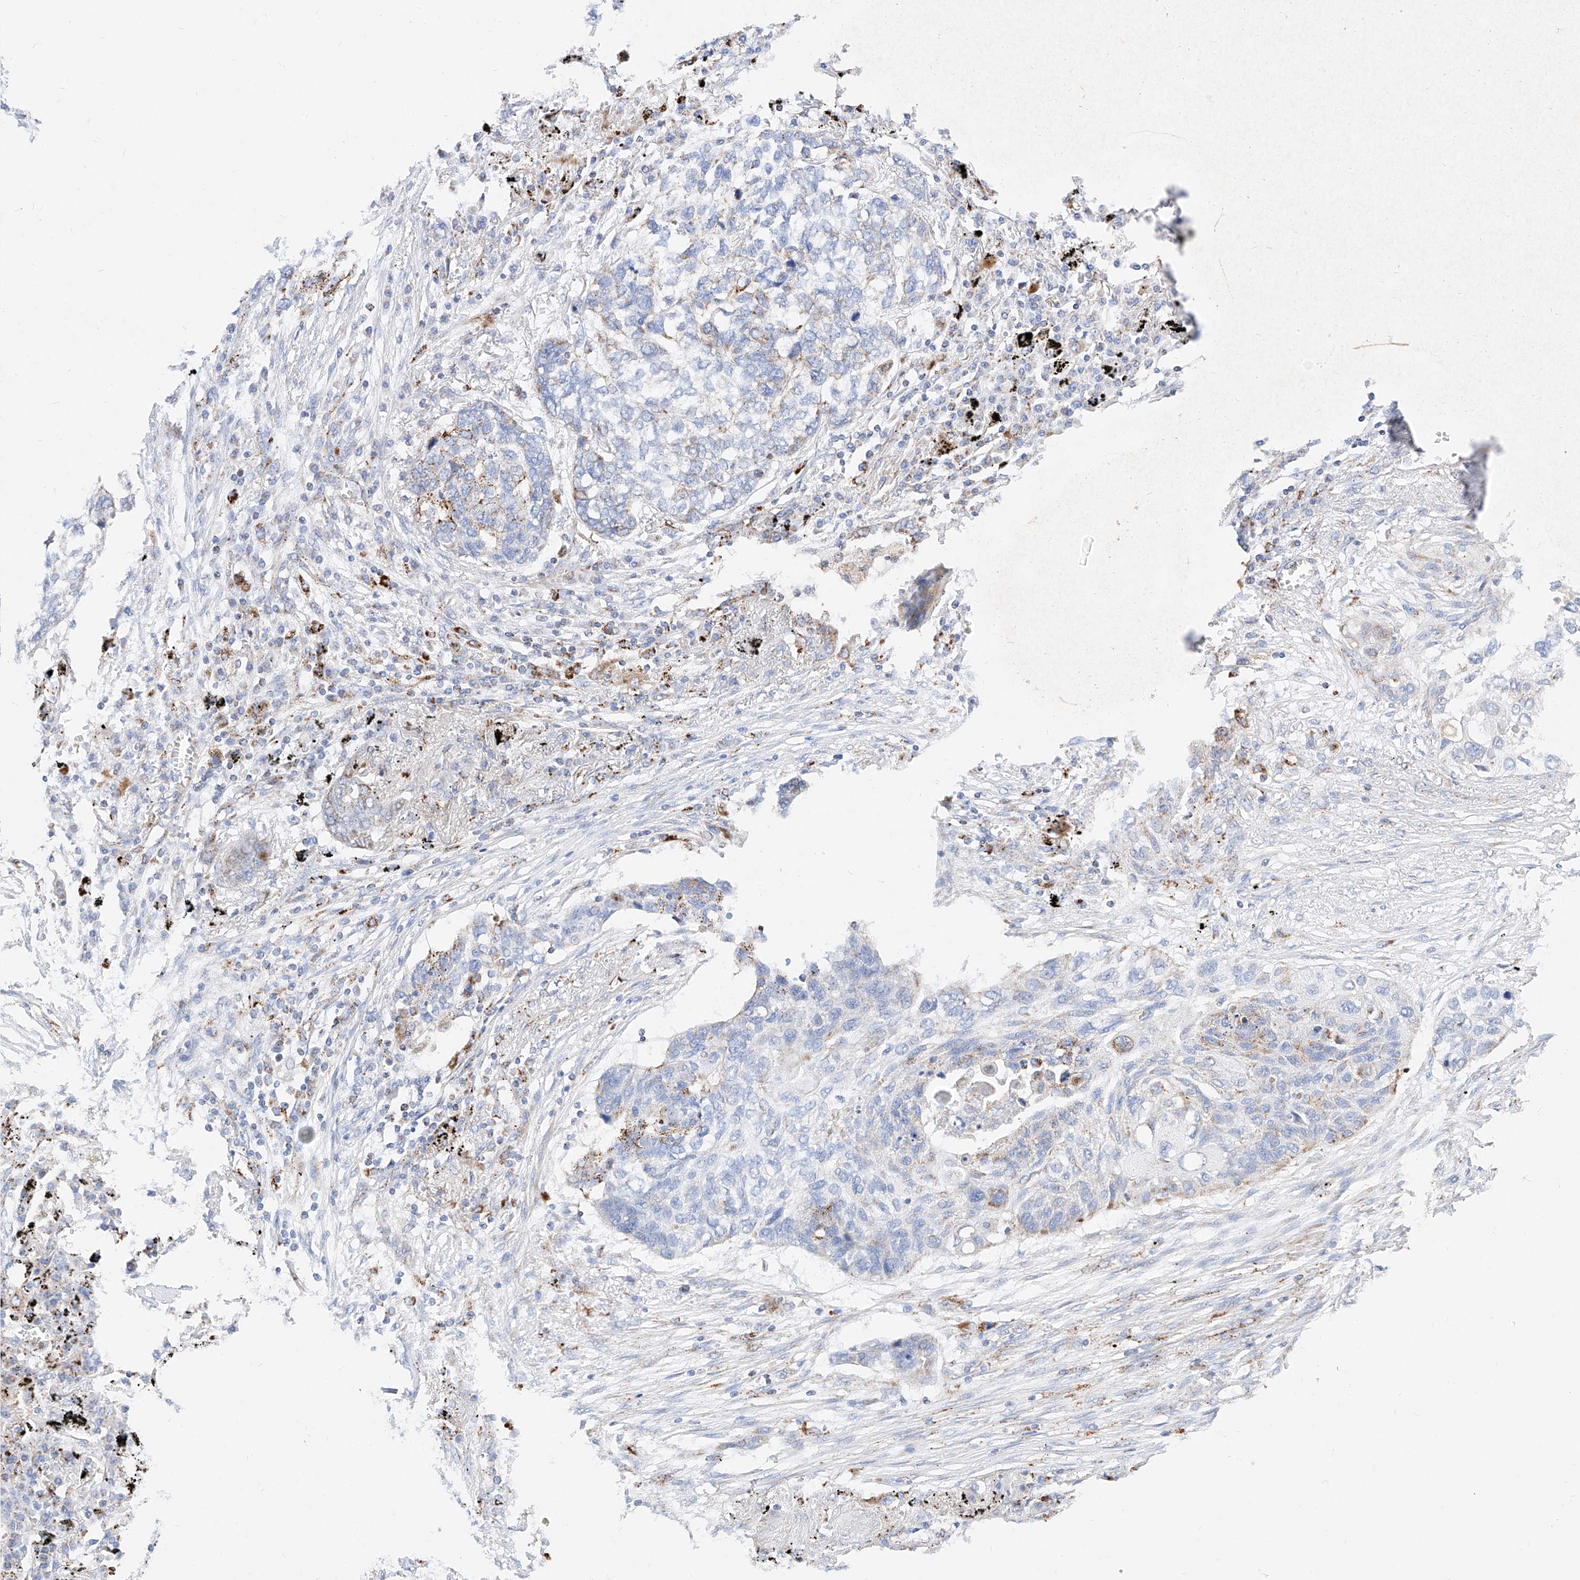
{"staining": {"intensity": "weak", "quantity": "<25%", "location": "cytoplasmic/membranous"}, "tissue": "lung cancer", "cell_type": "Tumor cells", "image_type": "cancer", "snomed": [{"axis": "morphology", "description": "Squamous cell carcinoma, NOS"}, {"axis": "topography", "description": "Lung"}], "caption": "An image of human lung squamous cell carcinoma is negative for staining in tumor cells.", "gene": "C6orf62", "patient": {"sex": "female", "age": 63}}